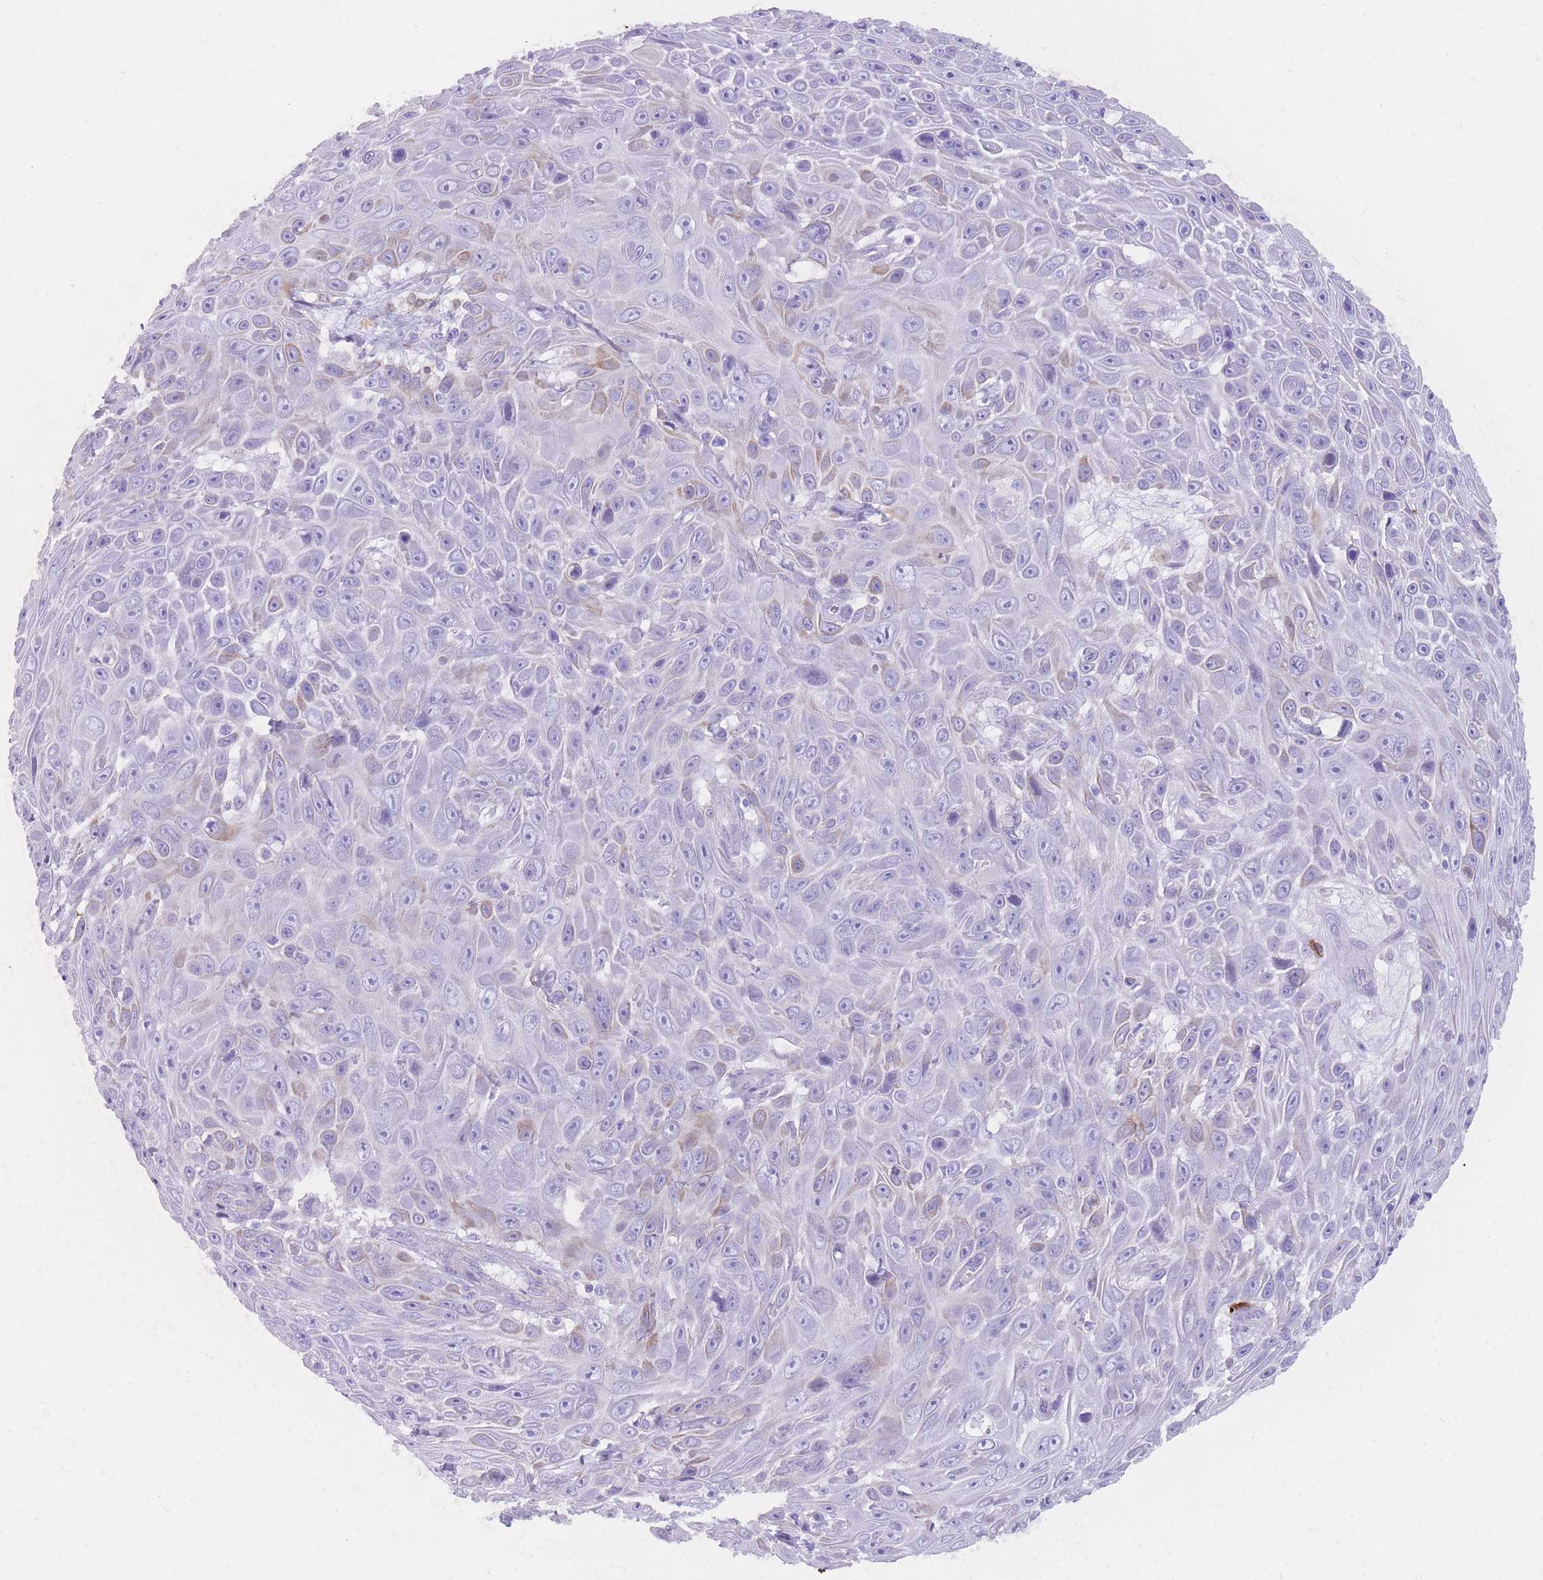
{"staining": {"intensity": "negative", "quantity": "none", "location": "none"}, "tissue": "skin cancer", "cell_type": "Tumor cells", "image_type": "cancer", "snomed": [{"axis": "morphology", "description": "Squamous cell carcinoma, NOS"}, {"axis": "topography", "description": "Skin"}], "caption": "A photomicrograph of skin cancer stained for a protein shows no brown staining in tumor cells.", "gene": "QTRT1", "patient": {"sex": "male", "age": 82}}